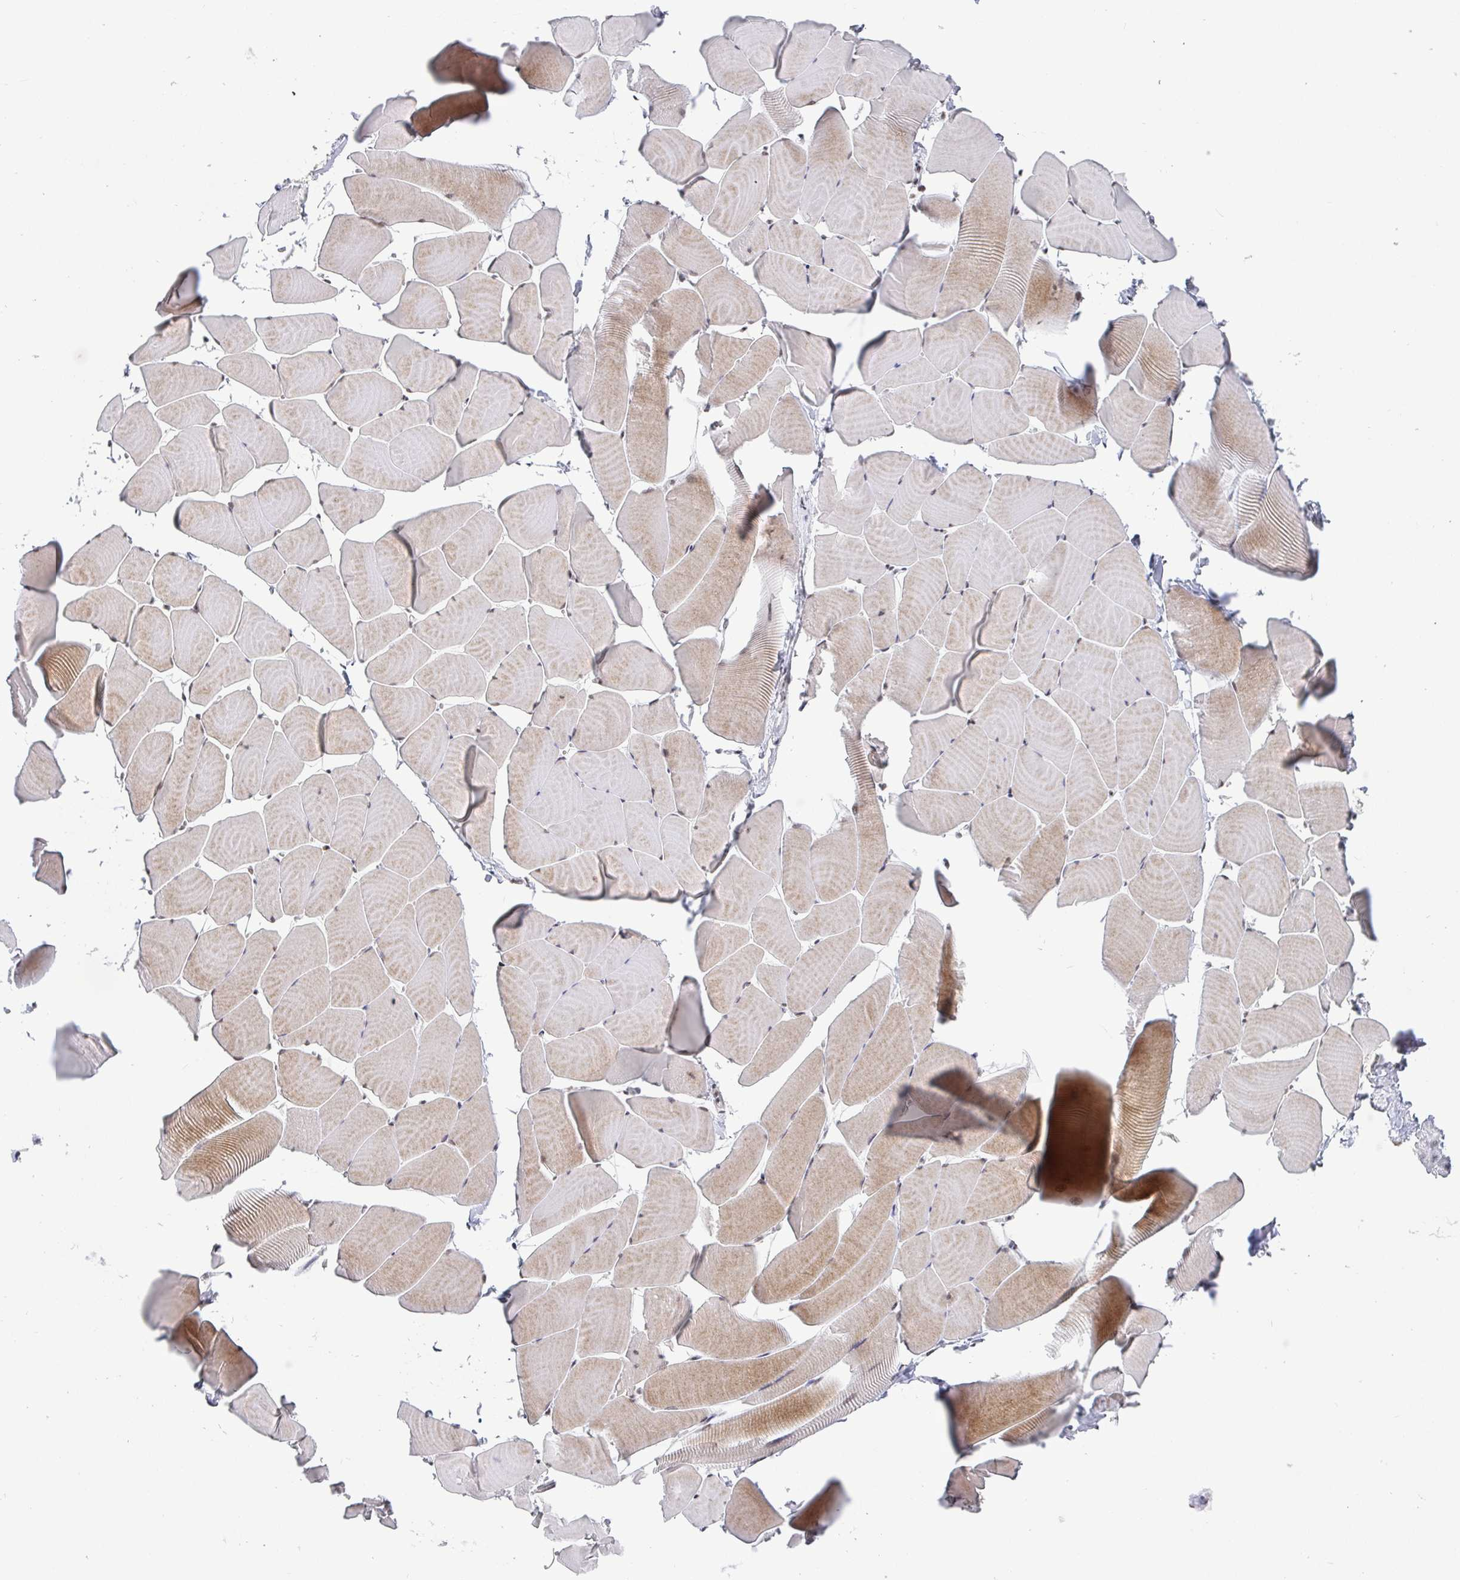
{"staining": {"intensity": "moderate", "quantity": "<25%", "location": "cytoplasmic/membranous,nuclear"}, "tissue": "skeletal muscle", "cell_type": "Myocytes", "image_type": "normal", "snomed": [{"axis": "morphology", "description": "Normal tissue, NOS"}, {"axis": "topography", "description": "Skeletal muscle"}], "caption": "Protein analysis of normal skeletal muscle exhibits moderate cytoplasmic/membranous,nuclear positivity in approximately <25% of myocytes. Nuclei are stained in blue.", "gene": "CTCF", "patient": {"sex": "male", "age": 25}}